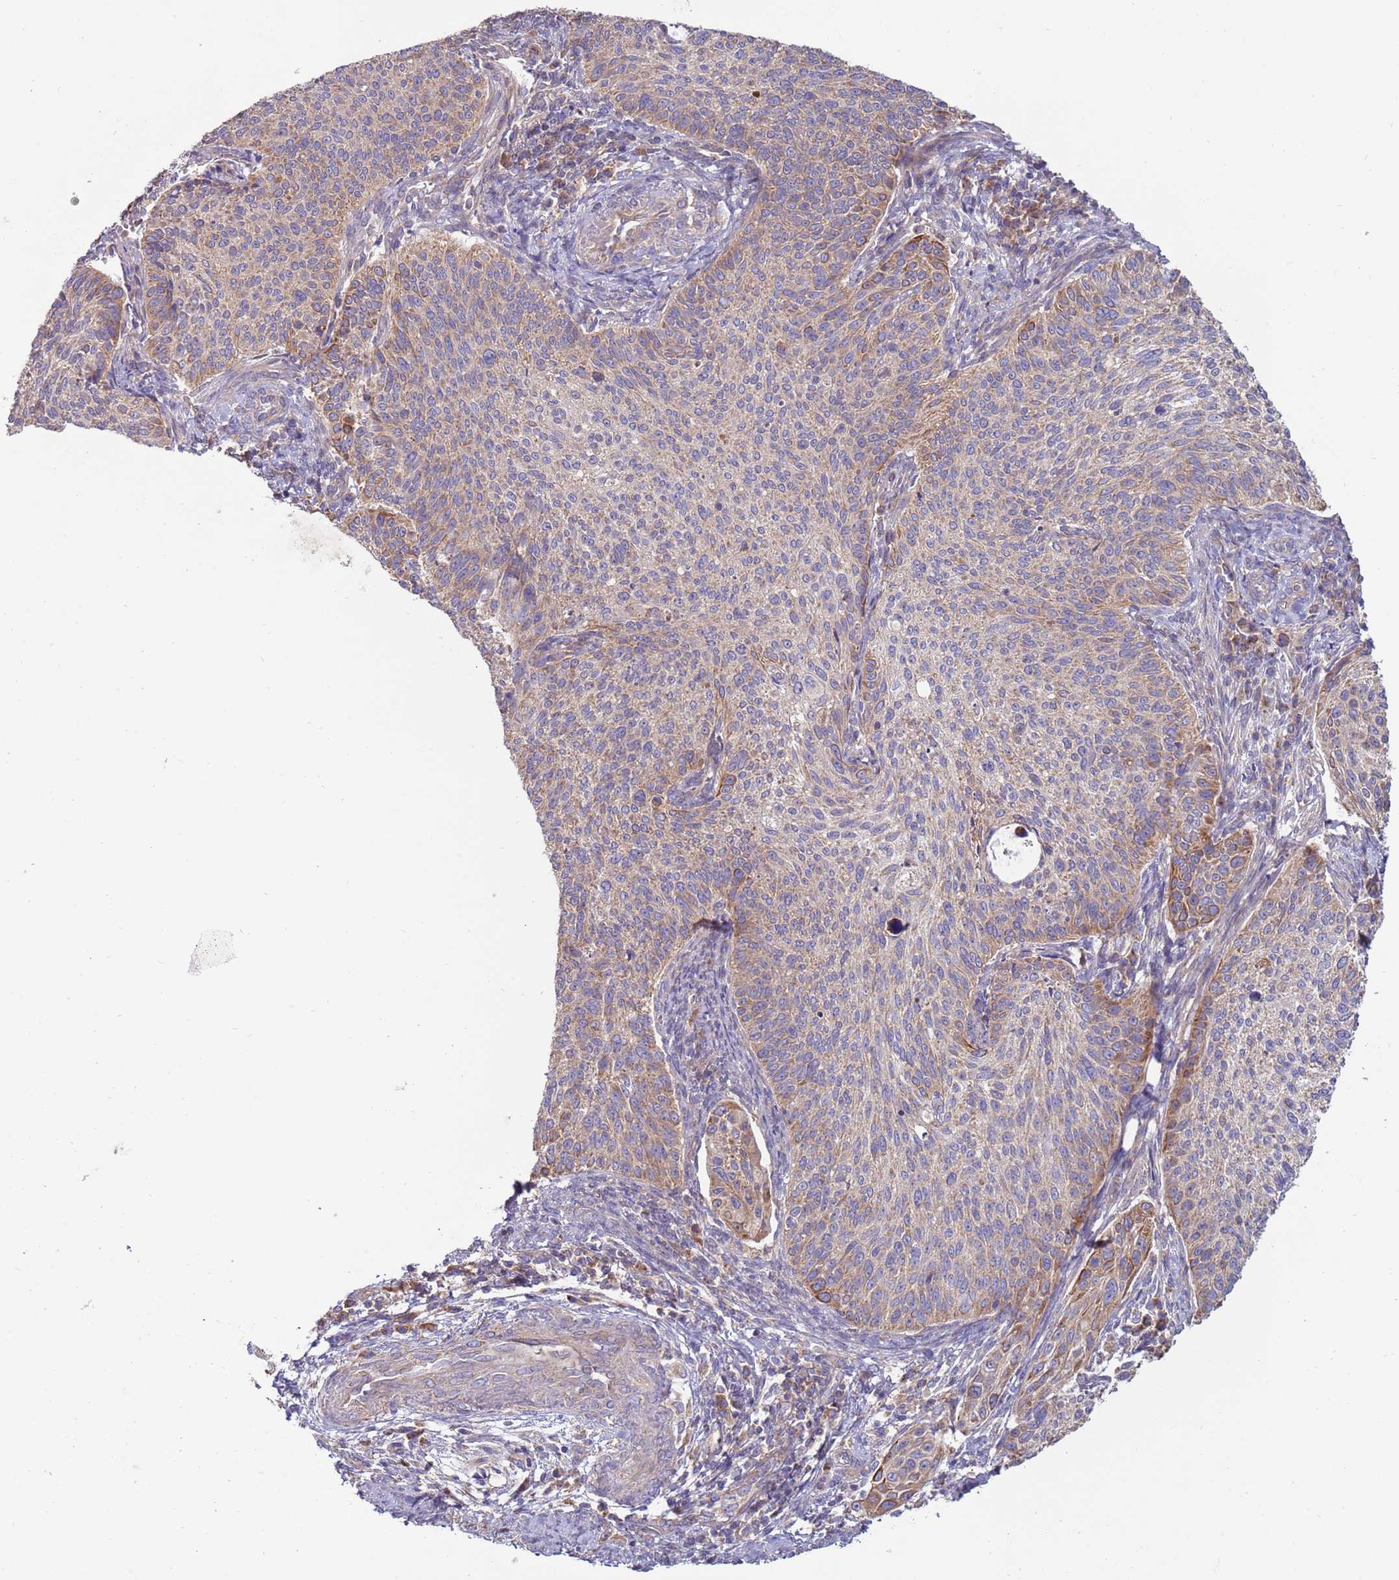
{"staining": {"intensity": "moderate", "quantity": "<25%", "location": "cytoplasmic/membranous"}, "tissue": "cervical cancer", "cell_type": "Tumor cells", "image_type": "cancer", "snomed": [{"axis": "morphology", "description": "Squamous cell carcinoma, NOS"}, {"axis": "topography", "description": "Cervix"}], "caption": "DAB immunohistochemical staining of human cervical squamous cell carcinoma demonstrates moderate cytoplasmic/membranous protein staining in about <25% of tumor cells.", "gene": "UQCRQ", "patient": {"sex": "female", "age": 70}}